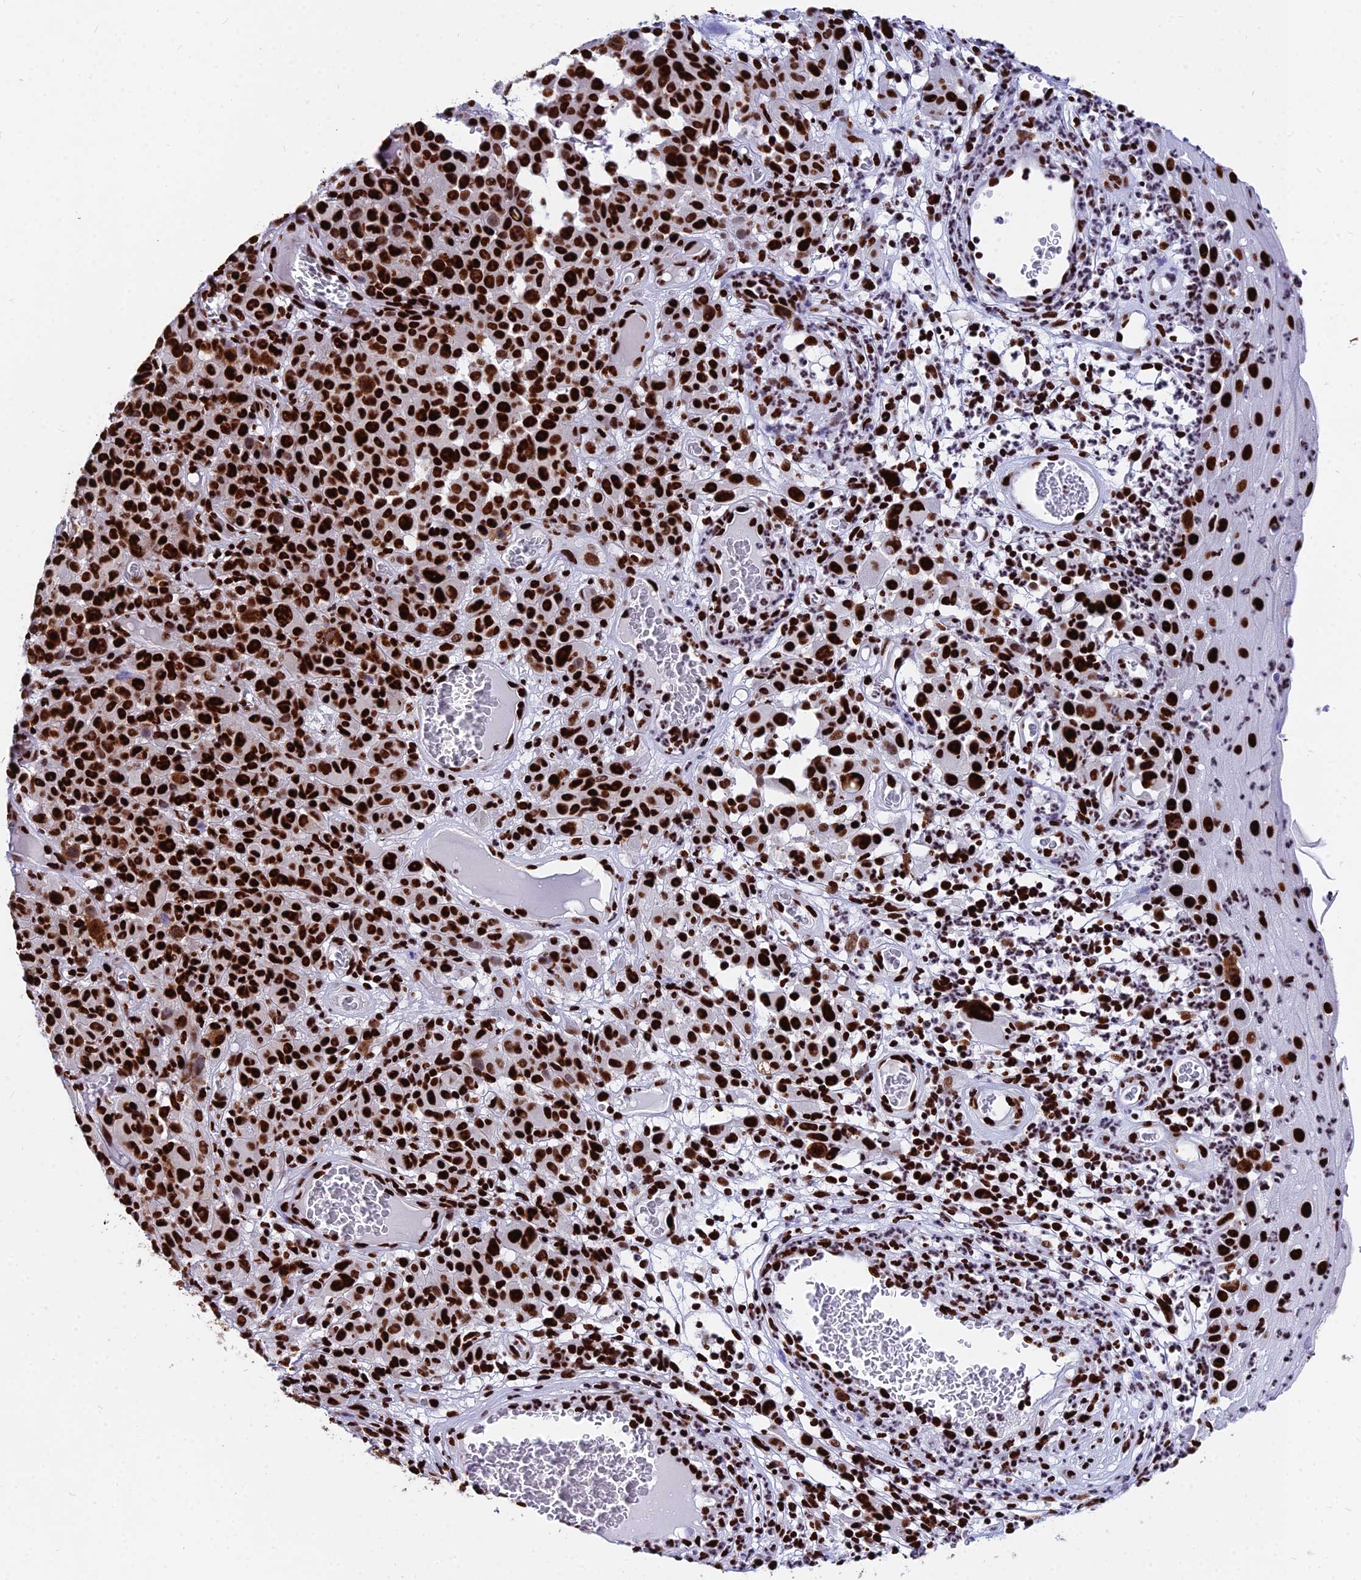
{"staining": {"intensity": "strong", "quantity": ">75%", "location": "nuclear"}, "tissue": "melanoma", "cell_type": "Tumor cells", "image_type": "cancer", "snomed": [{"axis": "morphology", "description": "Malignant melanoma, NOS"}, {"axis": "topography", "description": "Skin"}], "caption": "Protein expression by immunohistochemistry exhibits strong nuclear staining in approximately >75% of tumor cells in malignant melanoma. The staining is performed using DAB (3,3'-diaminobenzidine) brown chromogen to label protein expression. The nuclei are counter-stained blue using hematoxylin.", "gene": "HNRNPH1", "patient": {"sex": "female", "age": 82}}